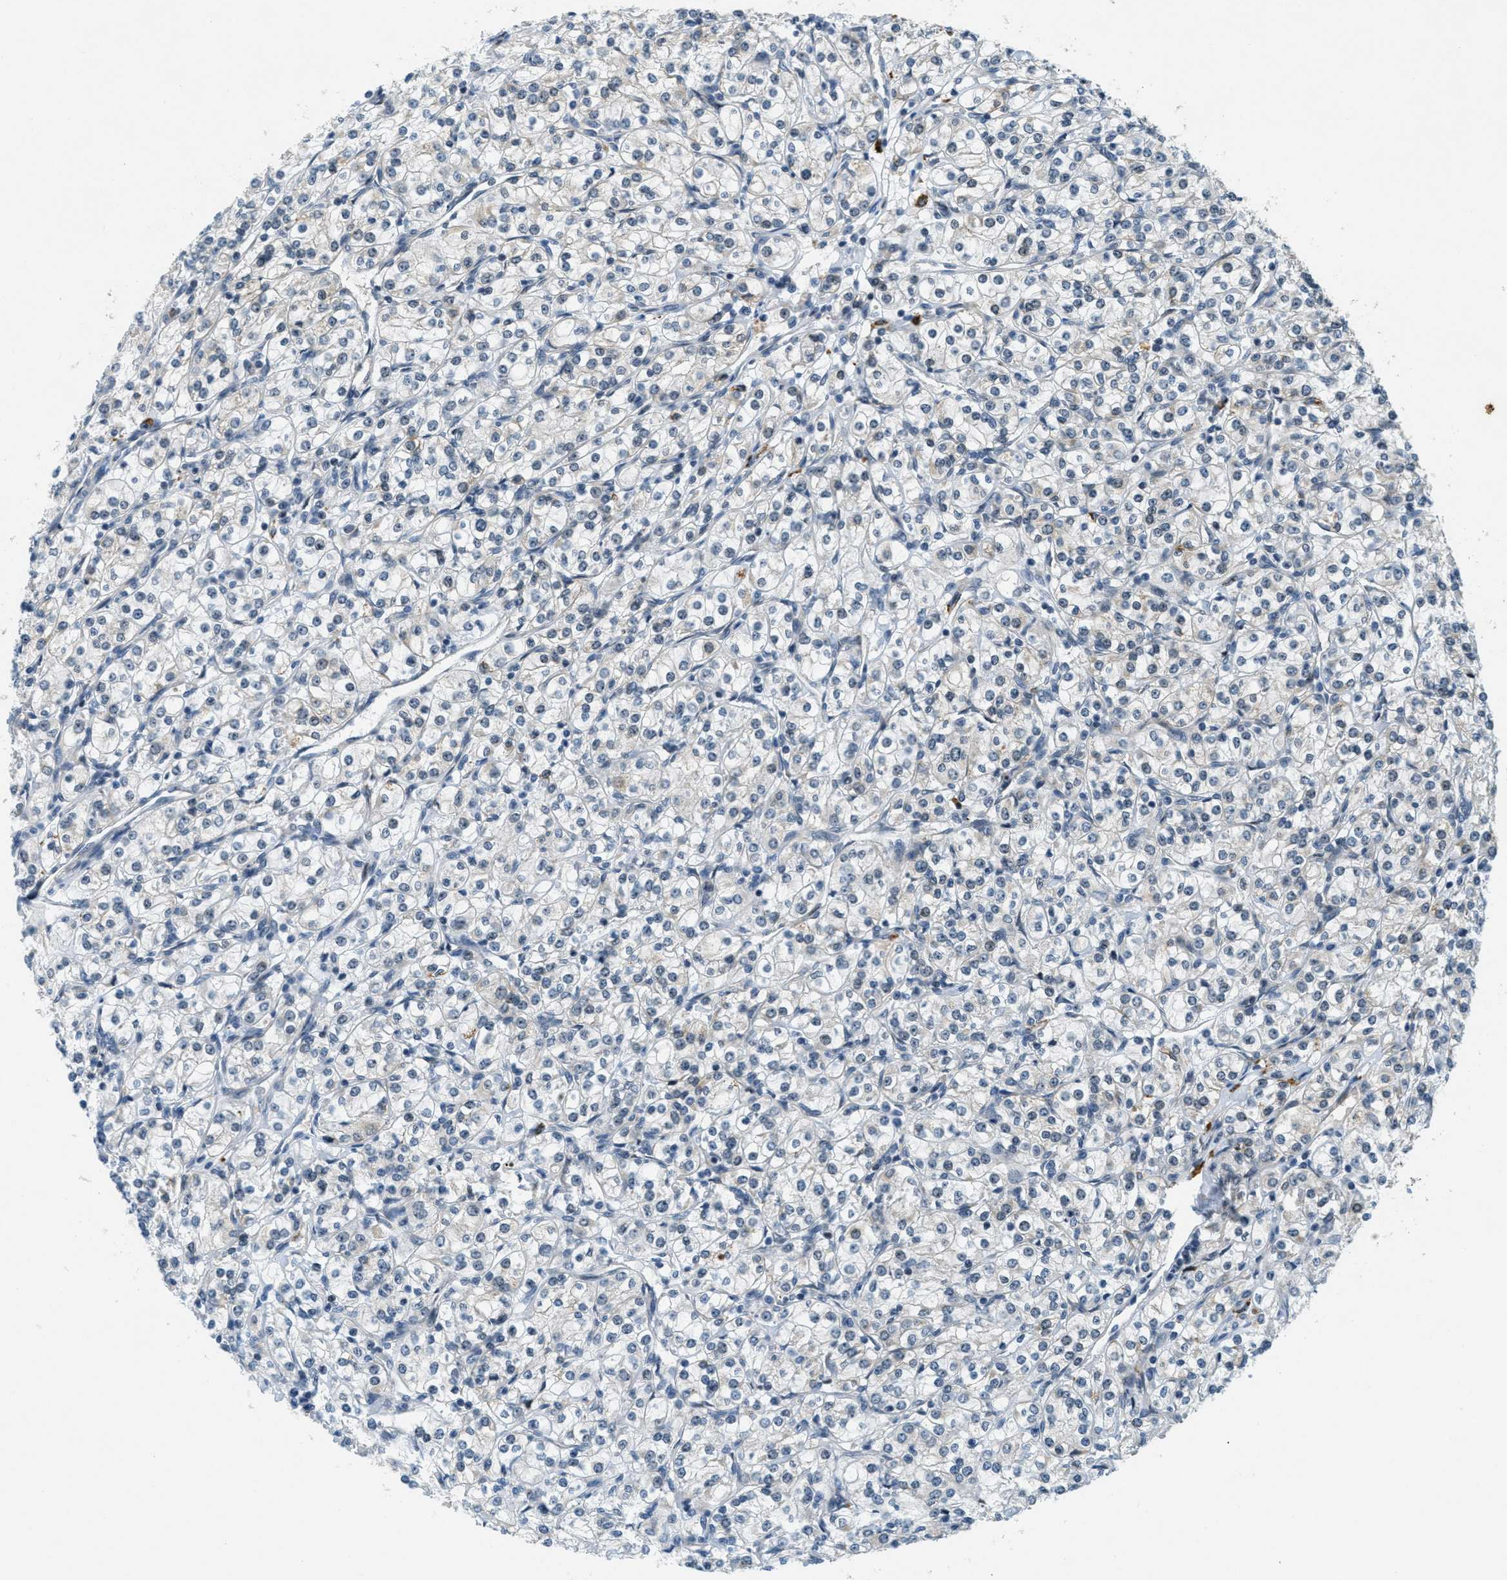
{"staining": {"intensity": "negative", "quantity": "none", "location": "none"}, "tissue": "renal cancer", "cell_type": "Tumor cells", "image_type": "cancer", "snomed": [{"axis": "morphology", "description": "Adenocarcinoma, NOS"}, {"axis": "topography", "description": "Kidney"}], "caption": "A high-resolution micrograph shows IHC staining of renal adenocarcinoma, which reveals no significant staining in tumor cells.", "gene": "DDX47", "patient": {"sex": "male", "age": 77}}